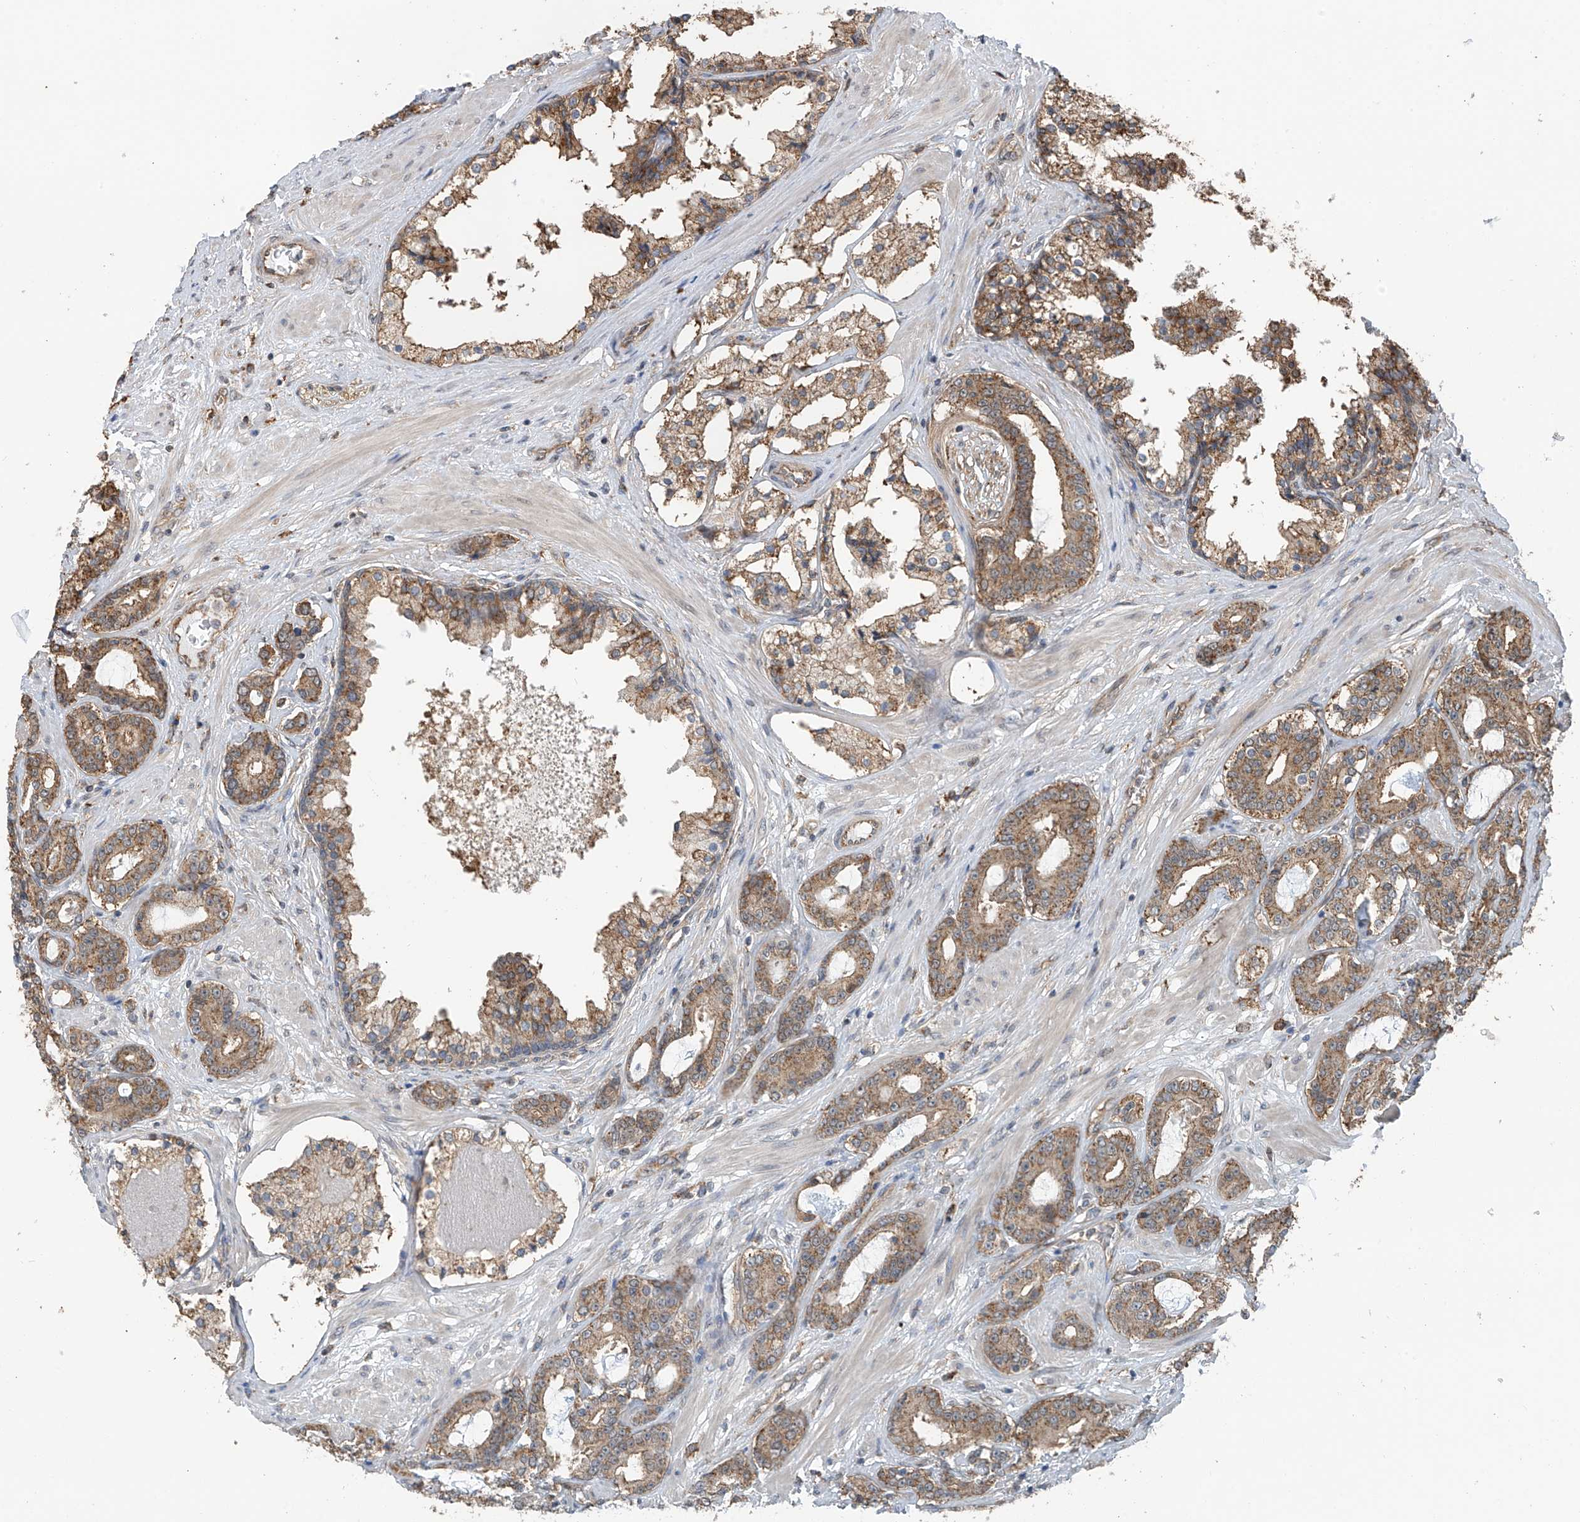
{"staining": {"intensity": "moderate", "quantity": ">75%", "location": "cytoplasmic/membranous"}, "tissue": "prostate cancer", "cell_type": "Tumor cells", "image_type": "cancer", "snomed": [{"axis": "morphology", "description": "Adenocarcinoma, High grade"}, {"axis": "topography", "description": "Prostate"}], "caption": "Moderate cytoplasmic/membranous positivity for a protein is identified in approximately >75% of tumor cells of prostate cancer using immunohistochemistry (IHC).", "gene": "ZNF189", "patient": {"sex": "male", "age": 58}}